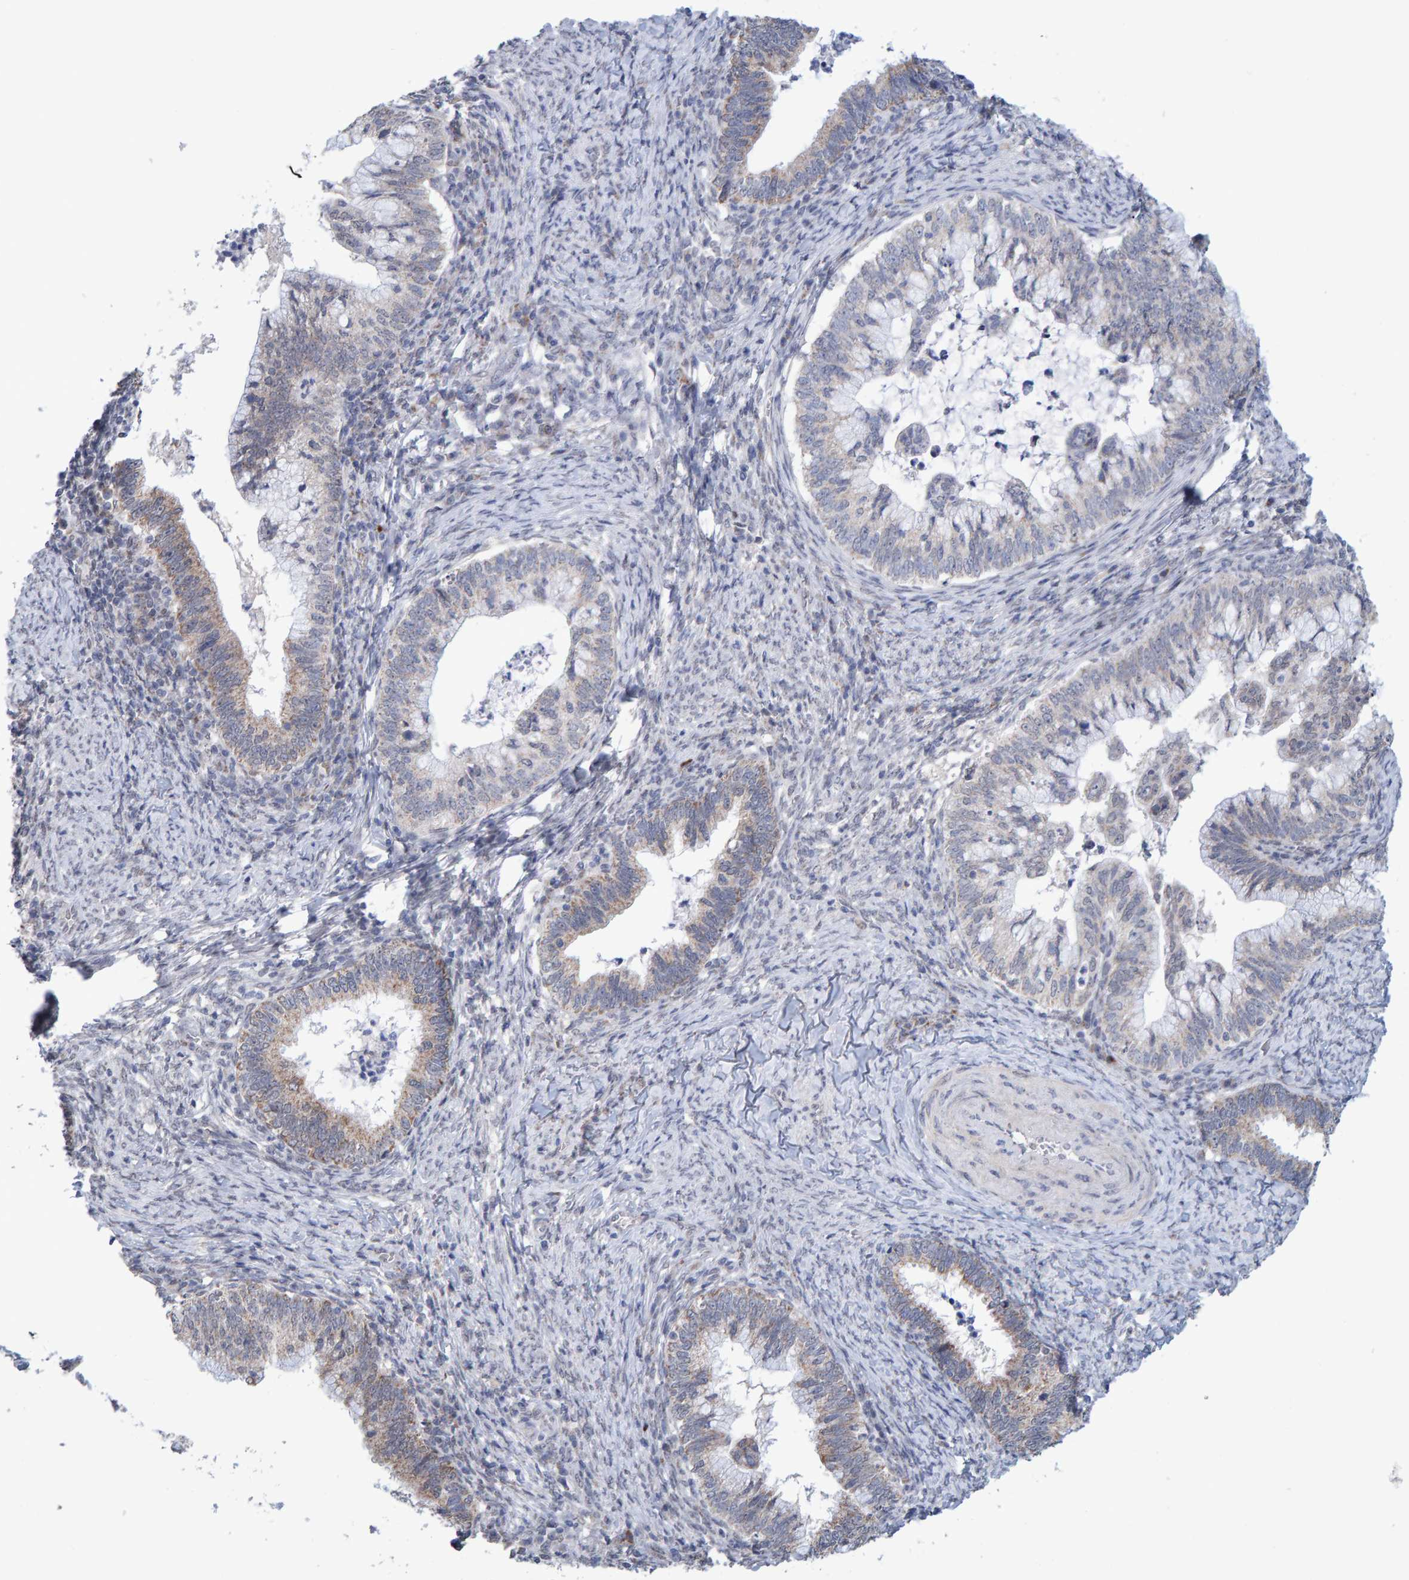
{"staining": {"intensity": "weak", "quantity": "<25%", "location": "cytoplasmic/membranous"}, "tissue": "cervical cancer", "cell_type": "Tumor cells", "image_type": "cancer", "snomed": [{"axis": "morphology", "description": "Adenocarcinoma, NOS"}, {"axis": "topography", "description": "Cervix"}], "caption": "Adenocarcinoma (cervical) stained for a protein using immunohistochemistry demonstrates no staining tumor cells.", "gene": "USP43", "patient": {"sex": "female", "age": 36}}